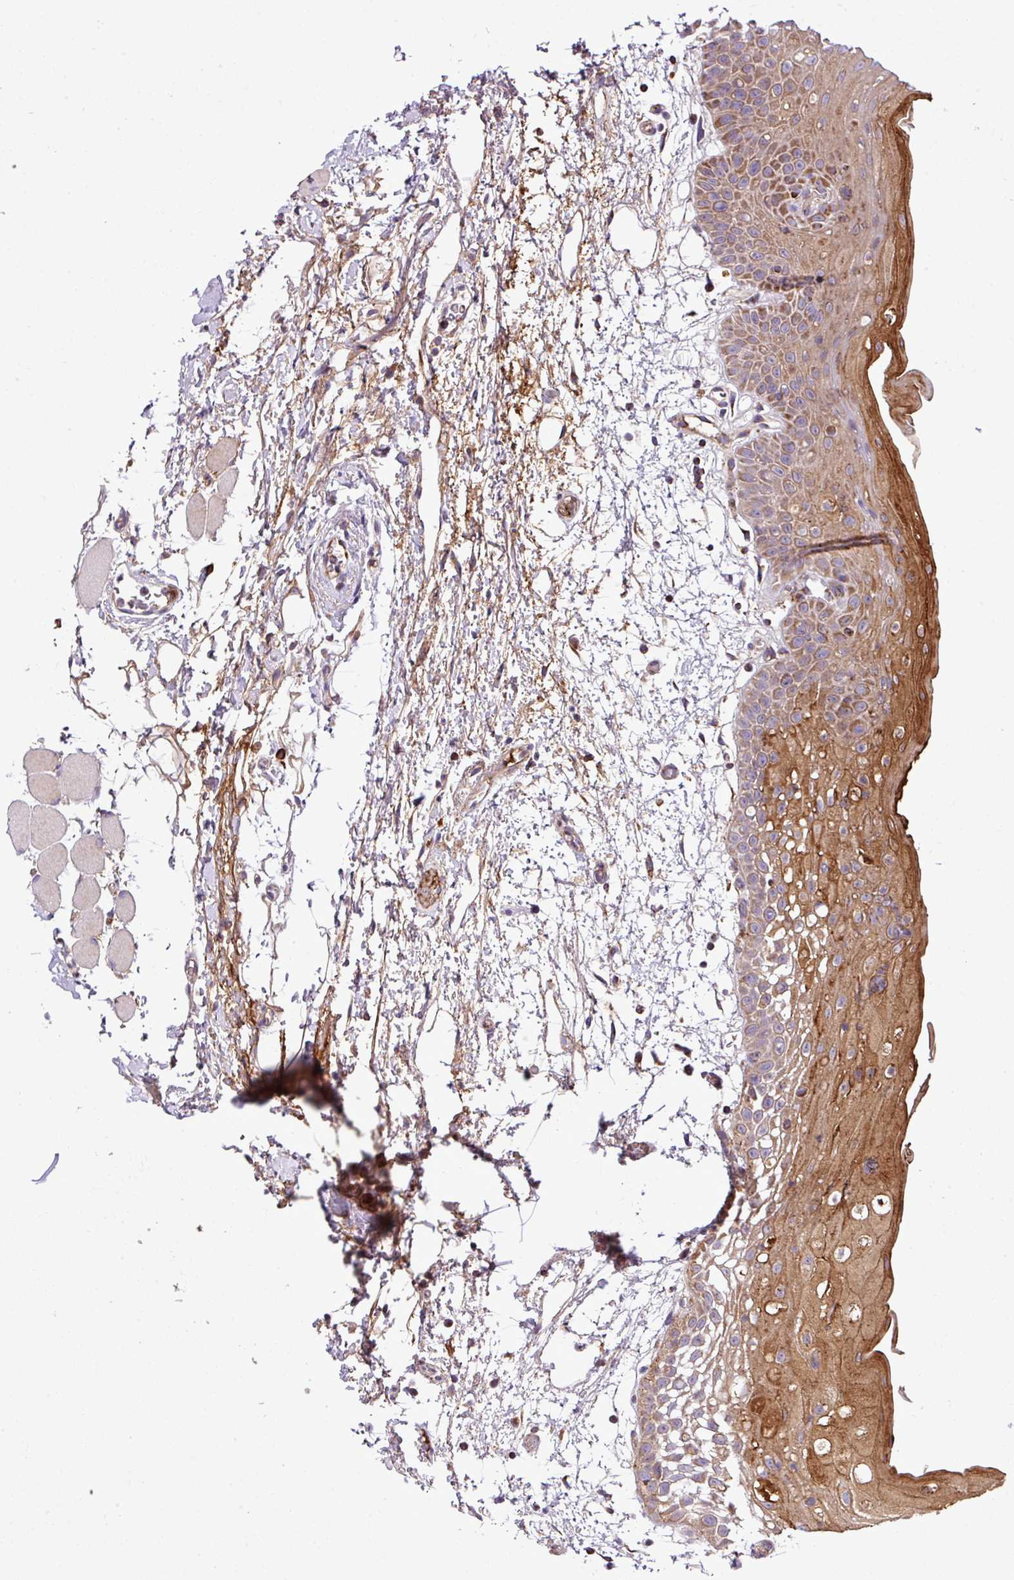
{"staining": {"intensity": "moderate", "quantity": ">75%", "location": "cytoplasmic/membranous"}, "tissue": "oral mucosa", "cell_type": "Squamous epithelial cells", "image_type": "normal", "snomed": [{"axis": "morphology", "description": "Normal tissue, NOS"}, {"axis": "topography", "description": "Oral tissue"}, {"axis": "topography", "description": "Tounge, NOS"}], "caption": "IHC of benign oral mucosa displays medium levels of moderate cytoplasmic/membranous positivity in about >75% of squamous epithelial cells. Immunohistochemistry stains the protein in brown and the nuclei are stained blue.", "gene": "ZNF569", "patient": {"sex": "female", "age": 59}}